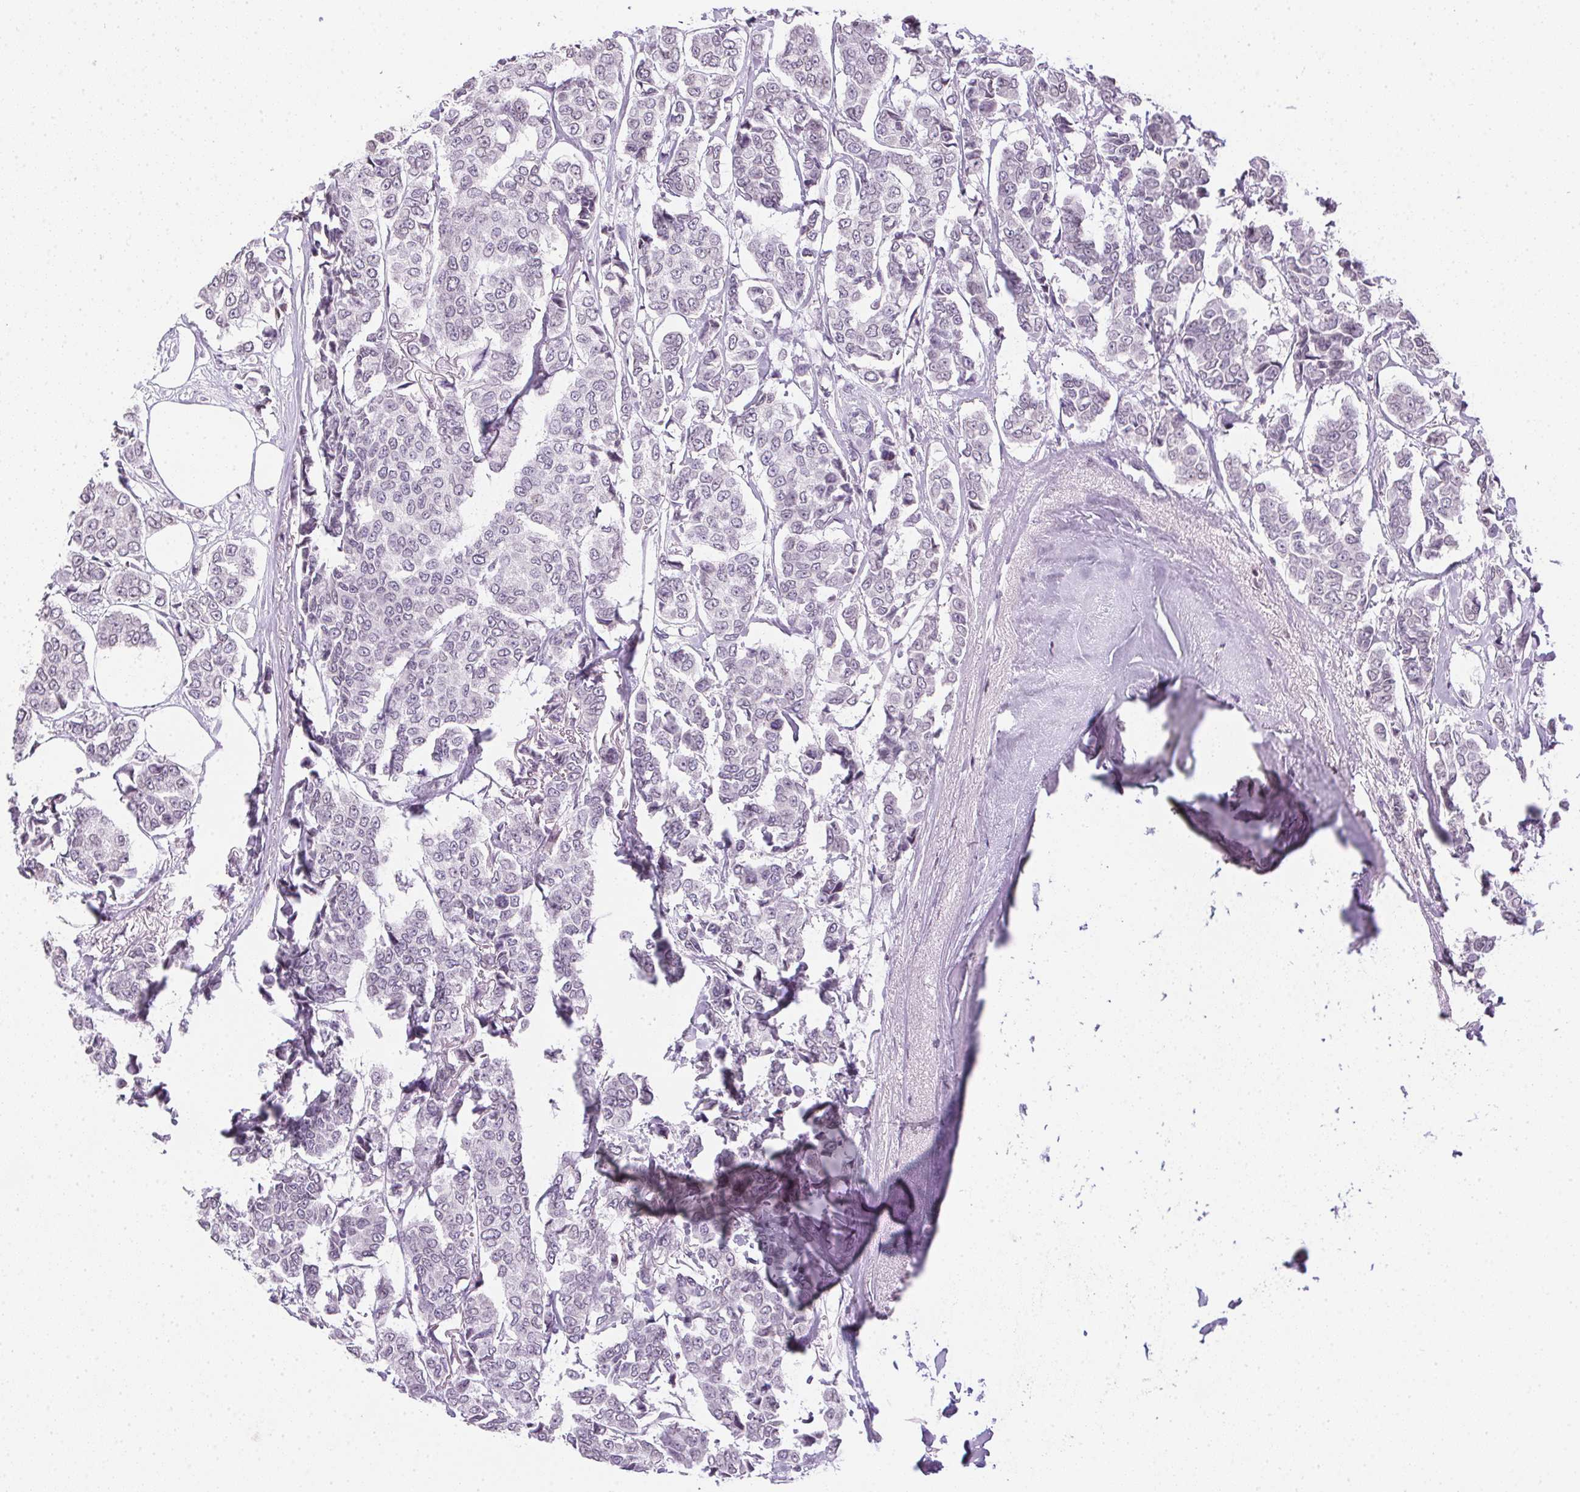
{"staining": {"intensity": "negative", "quantity": "none", "location": "none"}, "tissue": "breast cancer", "cell_type": "Tumor cells", "image_type": "cancer", "snomed": [{"axis": "morphology", "description": "Duct carcinoma"}, {"axis": "topography", "description": "Breast"}], "caption": "High magnification brightfield microscopy of breast cancer stained with DAB (3,3'-diaminobenzidine) (brown) and counterstained with hematoxylin (blue): tumor cells show no significant staining.", "gene": "PRL", "patient": {"sex": "female", "age": 94}}